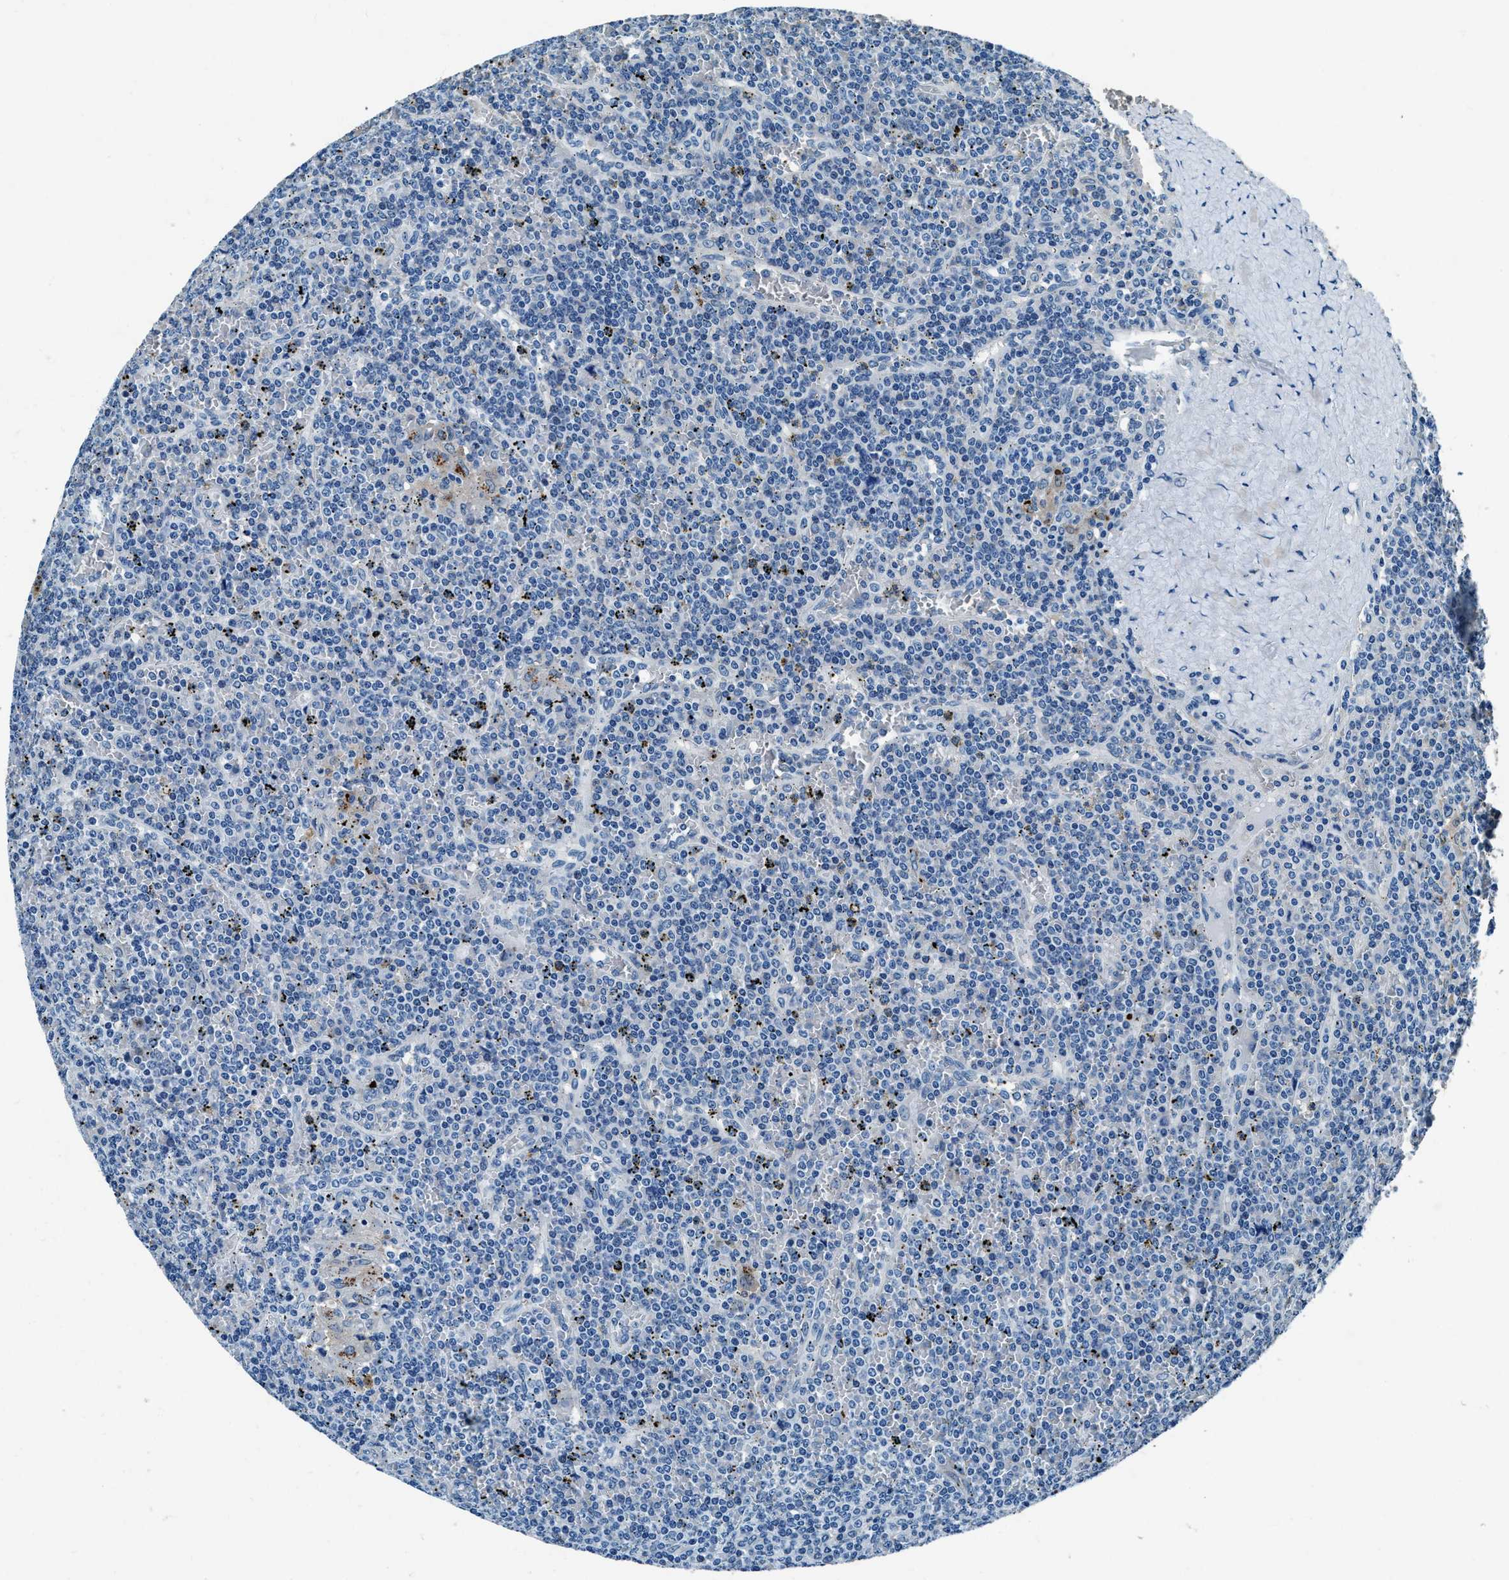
{"staining": {"intensity": "negative", "quantity": "none", "location": "none"}, "tissue": "lymphoma", "cell_type": "Tumor cells", "image_type": "cancer", "snomed": [{"axis": "morphology", "description": "Malignant lymphoma, non-Hodgkin's type, Low grade"}, {"axis": "topography", "description": "Spleen"}], "caption": "Tumor cells show no significant staining in low-grade malignant lymphoma, non-Hodgkin's type.", "gene": "PTPDC1", "patient": {"sex": "female", "age": 19}}